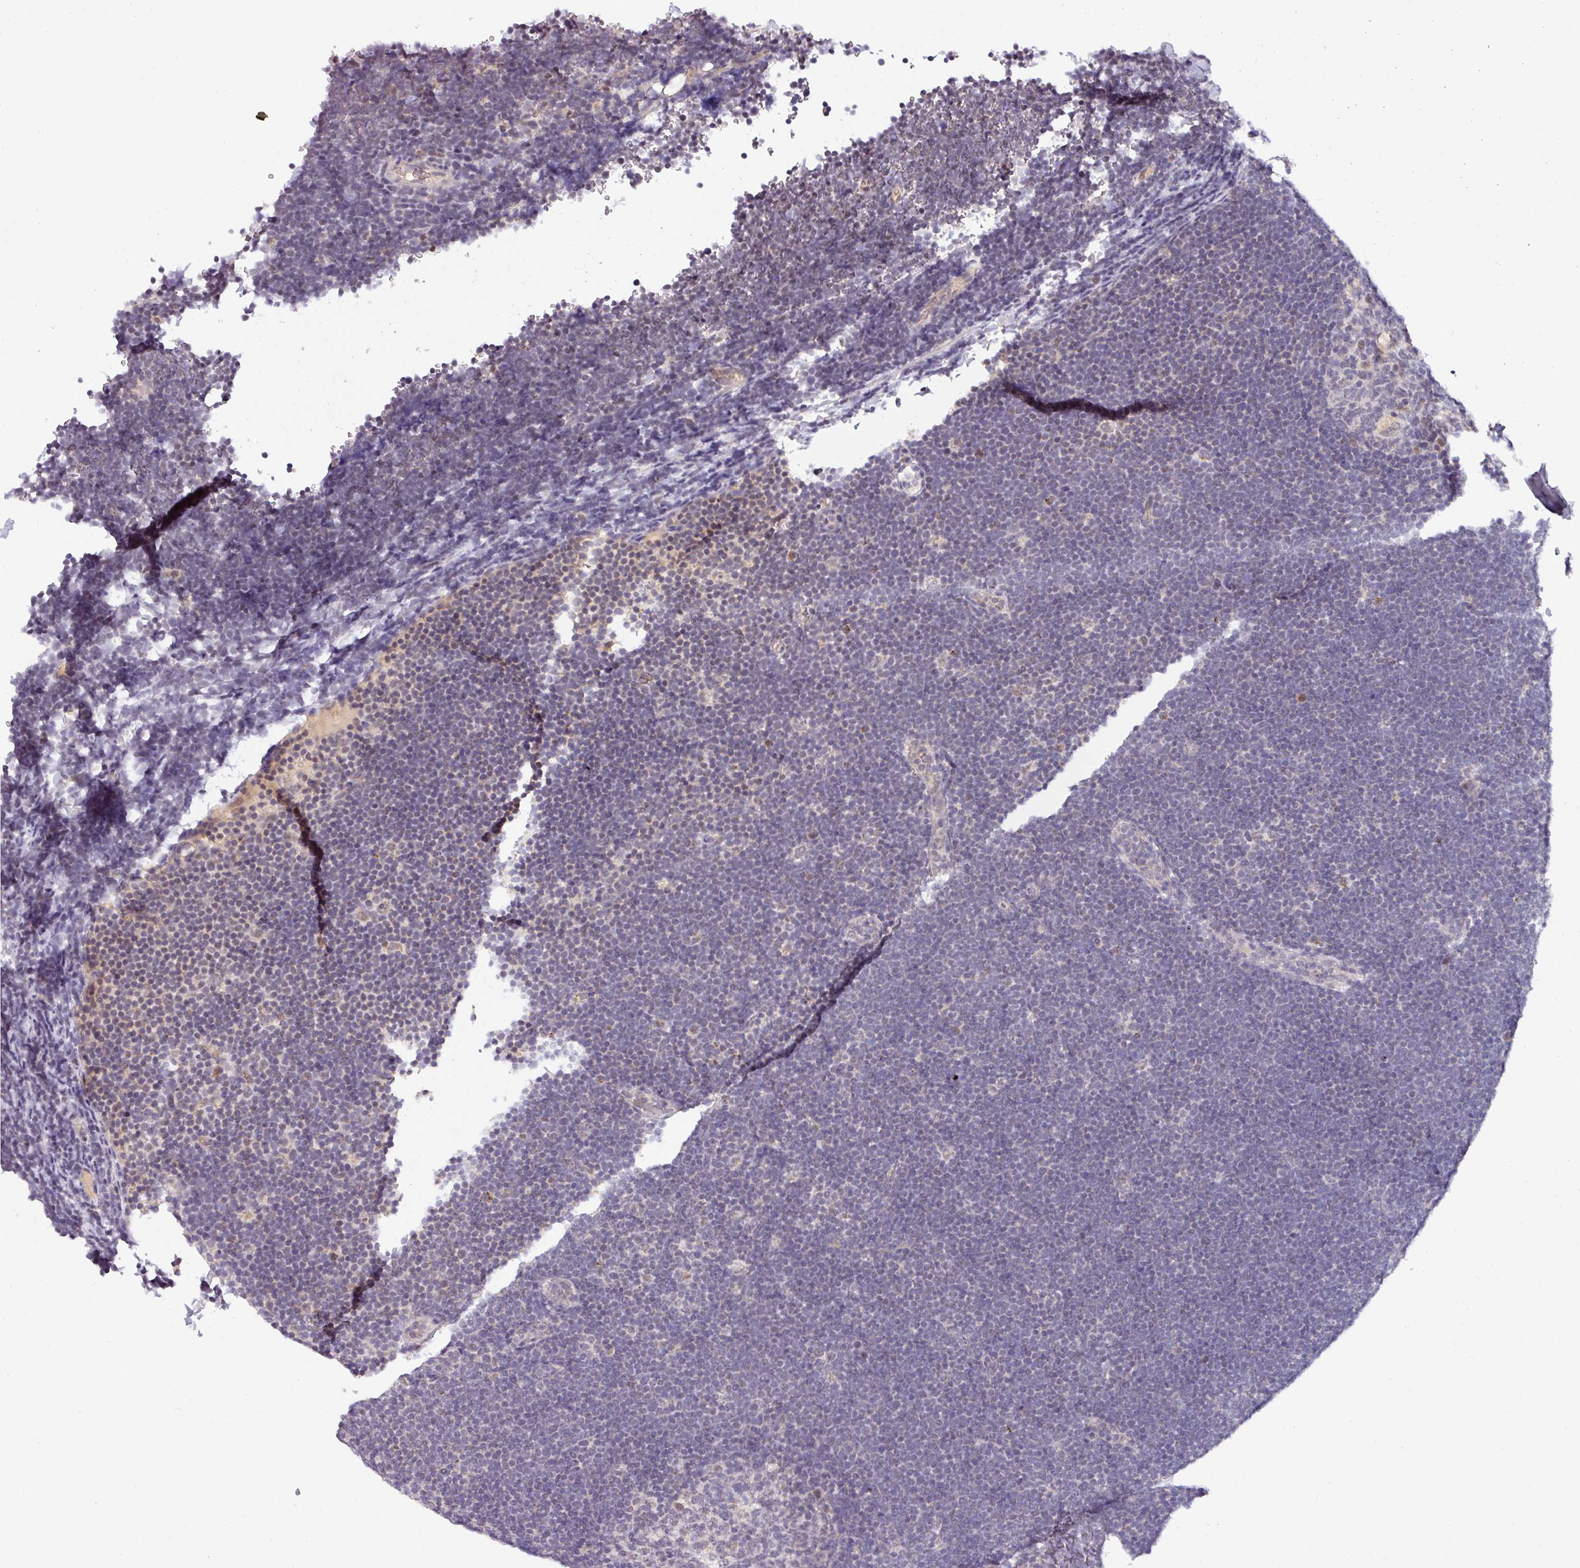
{"staining": {"intensity": "negative", "quantity": "none", "location": "none"}, "tissue": "lymphoma", "cell_type": "Tumor cells", "image_type": "cancer", "snomed": [{"axis": "morphology", "description": "Malignant lymphoma, non-Hodgkin's type, High grade"}, {"axis": "topography", "description": "Lymph node"}], "caption": "DAB (3,3'-diaminobenzidine) immunohistochemical staining of malignant lymphoma, non-Hodgkin's type (high-grade) reveals no significant staining in tumor cells. The staining was performed using DAB to visualize the protein expression in brown, while the nuclei were stained in blue with hematoxylin (Magnification: 20x).", "gene": "NAPSA", "patient": {"sex": "male", "age": 13}}